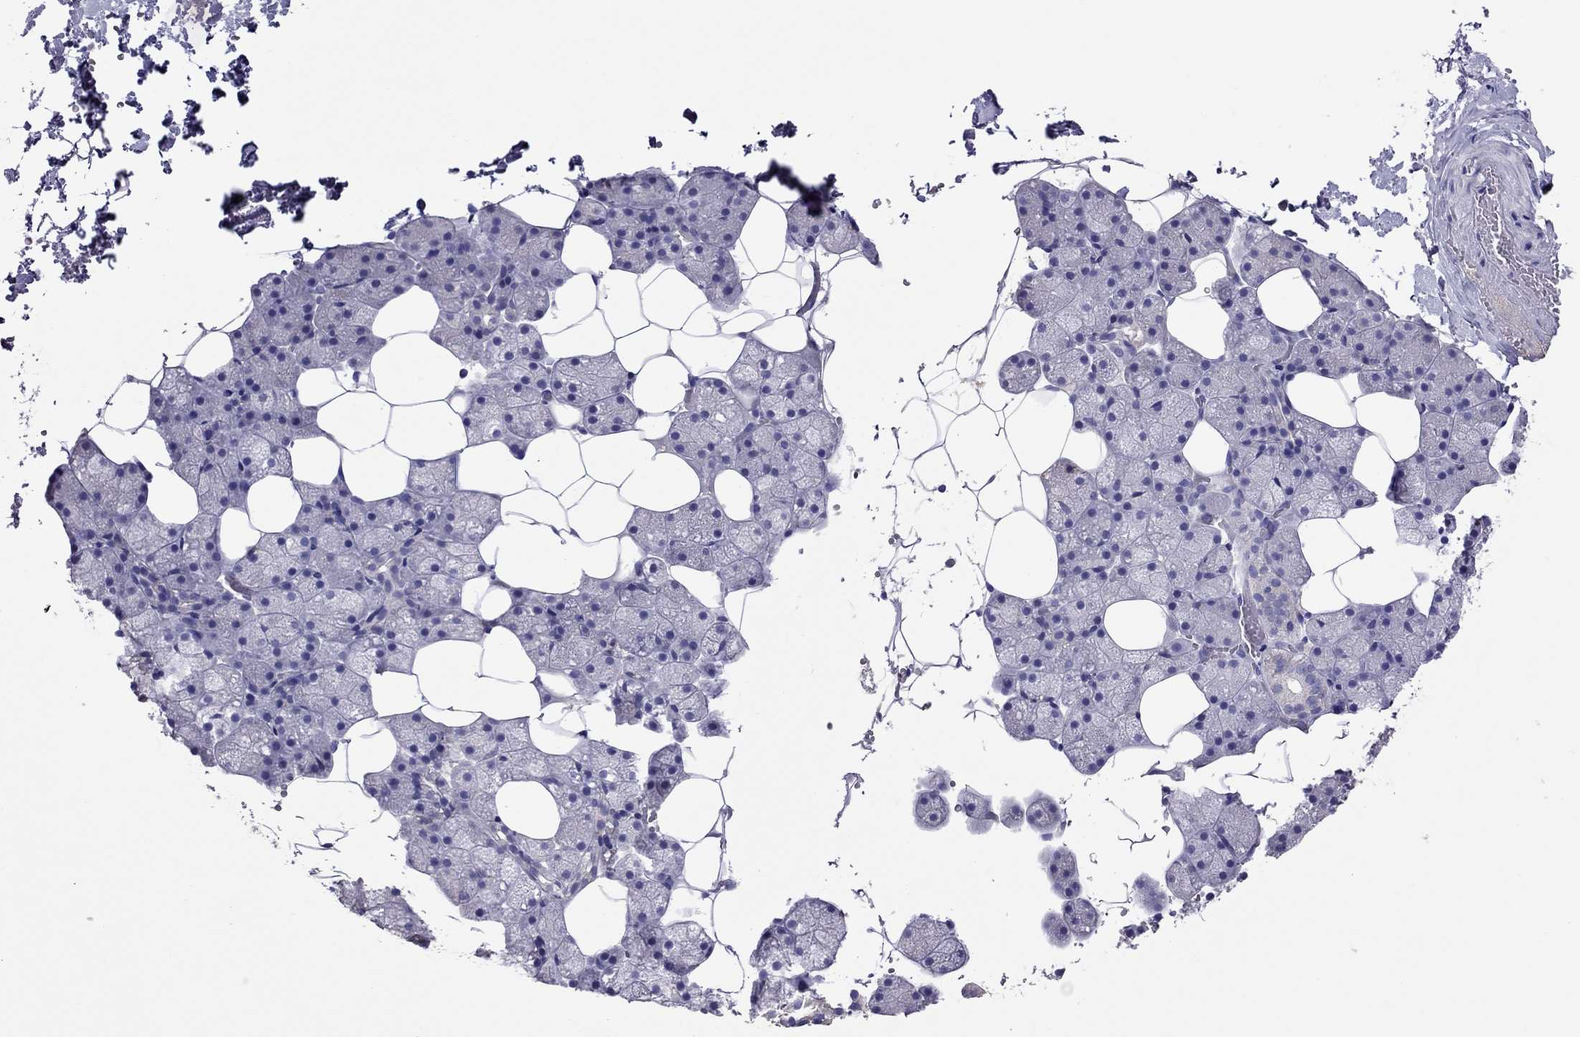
{"staining": {"intensity": "negative", "quantity": "none", "location": "none"}, "tissue": "salivary gland", "cell_type": "Glandular cells", "image_type": "normal", "snomed": [{"axis": "morphology", "description": "Normal tissue, NOS"}, {"axis": "topography", "description": "Salivary gland"}], "caption": "This micrograph is of unremarkable salivary gland stained with immunohistochemistry (IHC) to label a protein in brown with the nuclei are counter-stained blue. There is no staining in glandular cells.", "gene": "TEX22", "patient": {"sex": "male", "age": 38}}